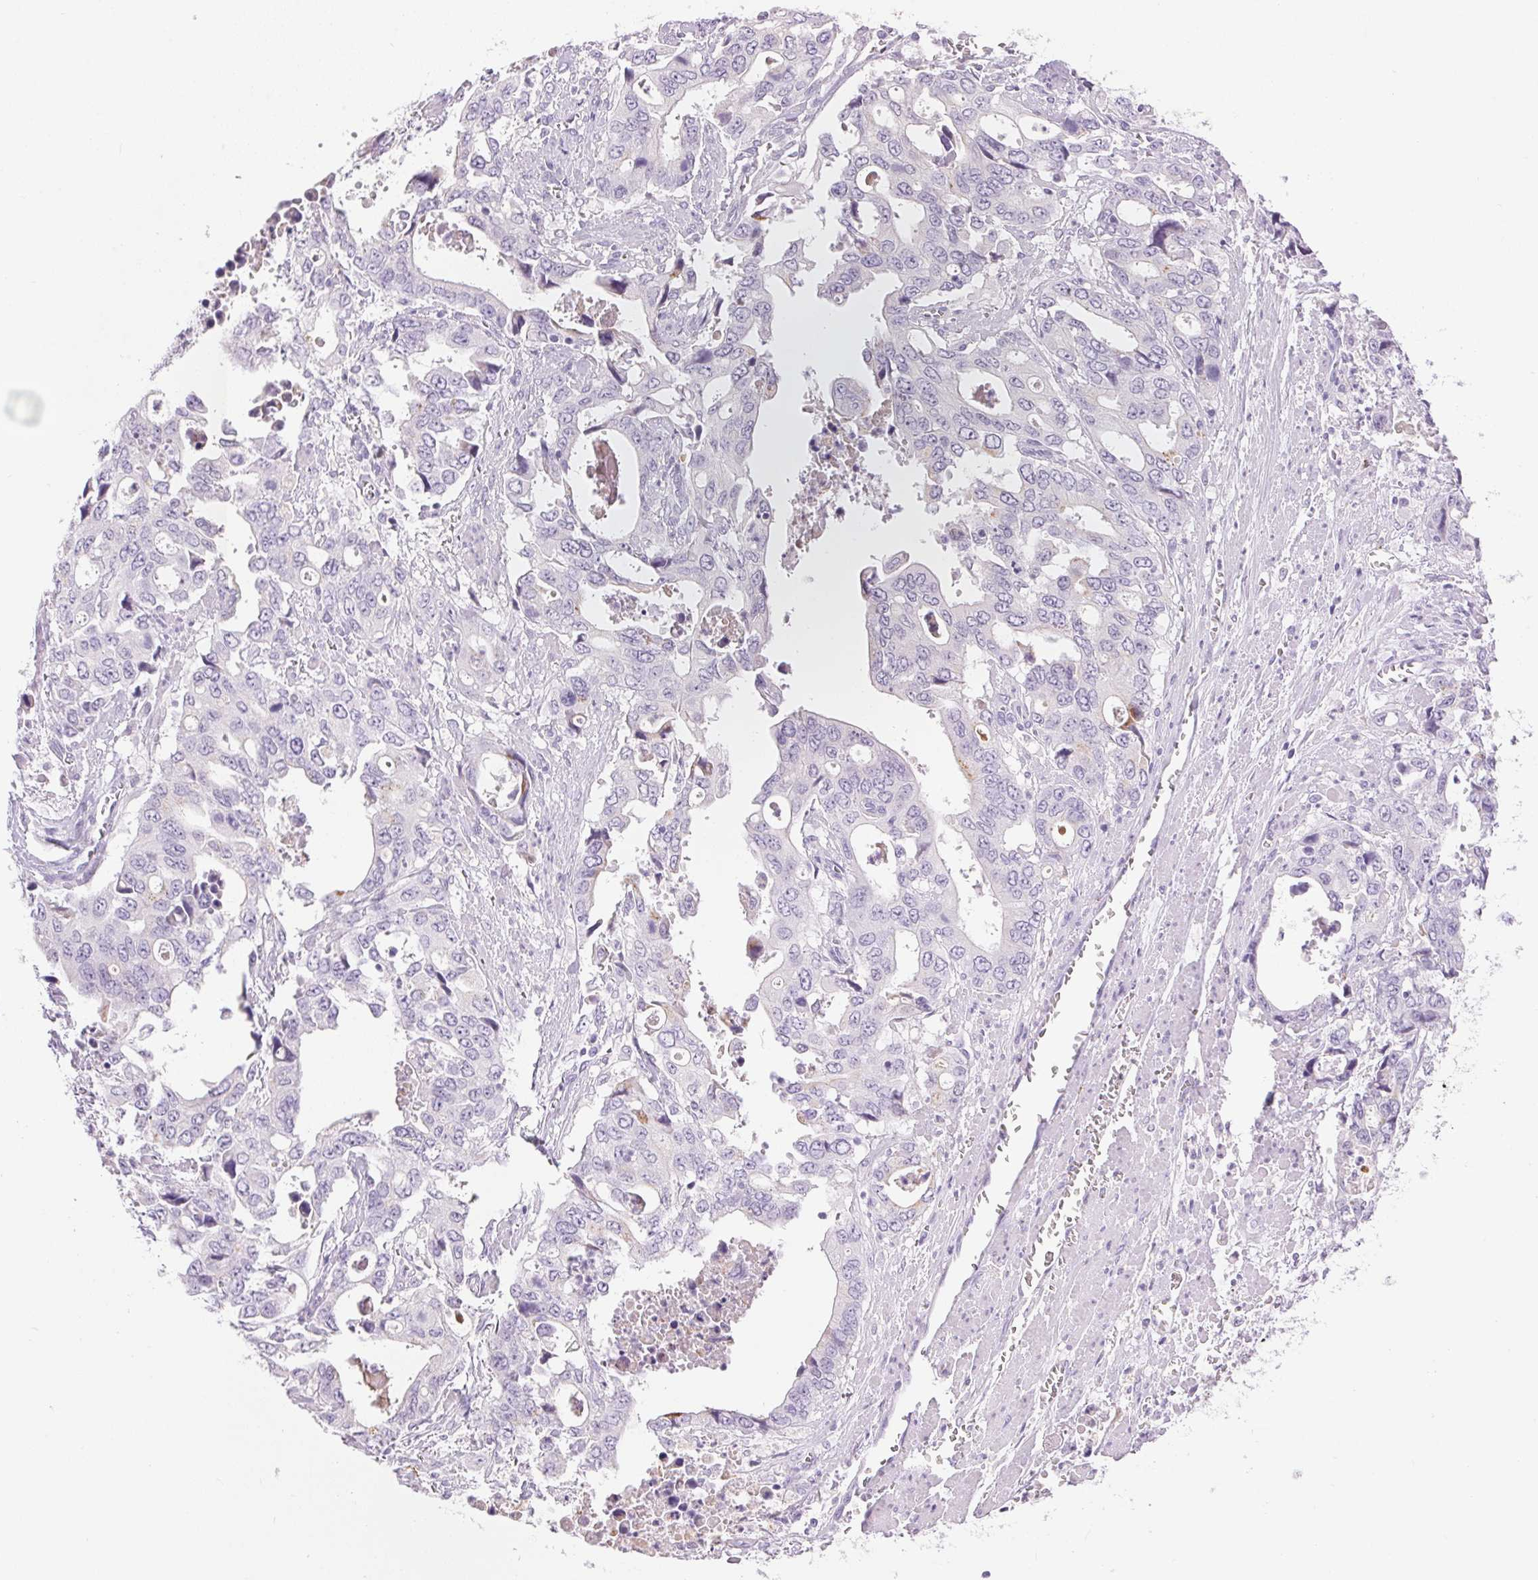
{"staining": {"intensity": "negative", "quantity": "none", "location": "none"}, "tissue": "stomach cancer", "cell_type": "Tumor cells", "image_type": "cancer", "snomed": [{"axis": "morphology", "description": "Adenocarcinoma, NOS"}, {"axis": "topography", "description": "Stomach, upper"}], "caption": "Immunohistochemistry (IHC) of adenocarcinoma (stomach) demonstrates no staining in tumor cells.", "gene": "PNLIPRP3", "patient": {"sex": "male", "age": 74}}